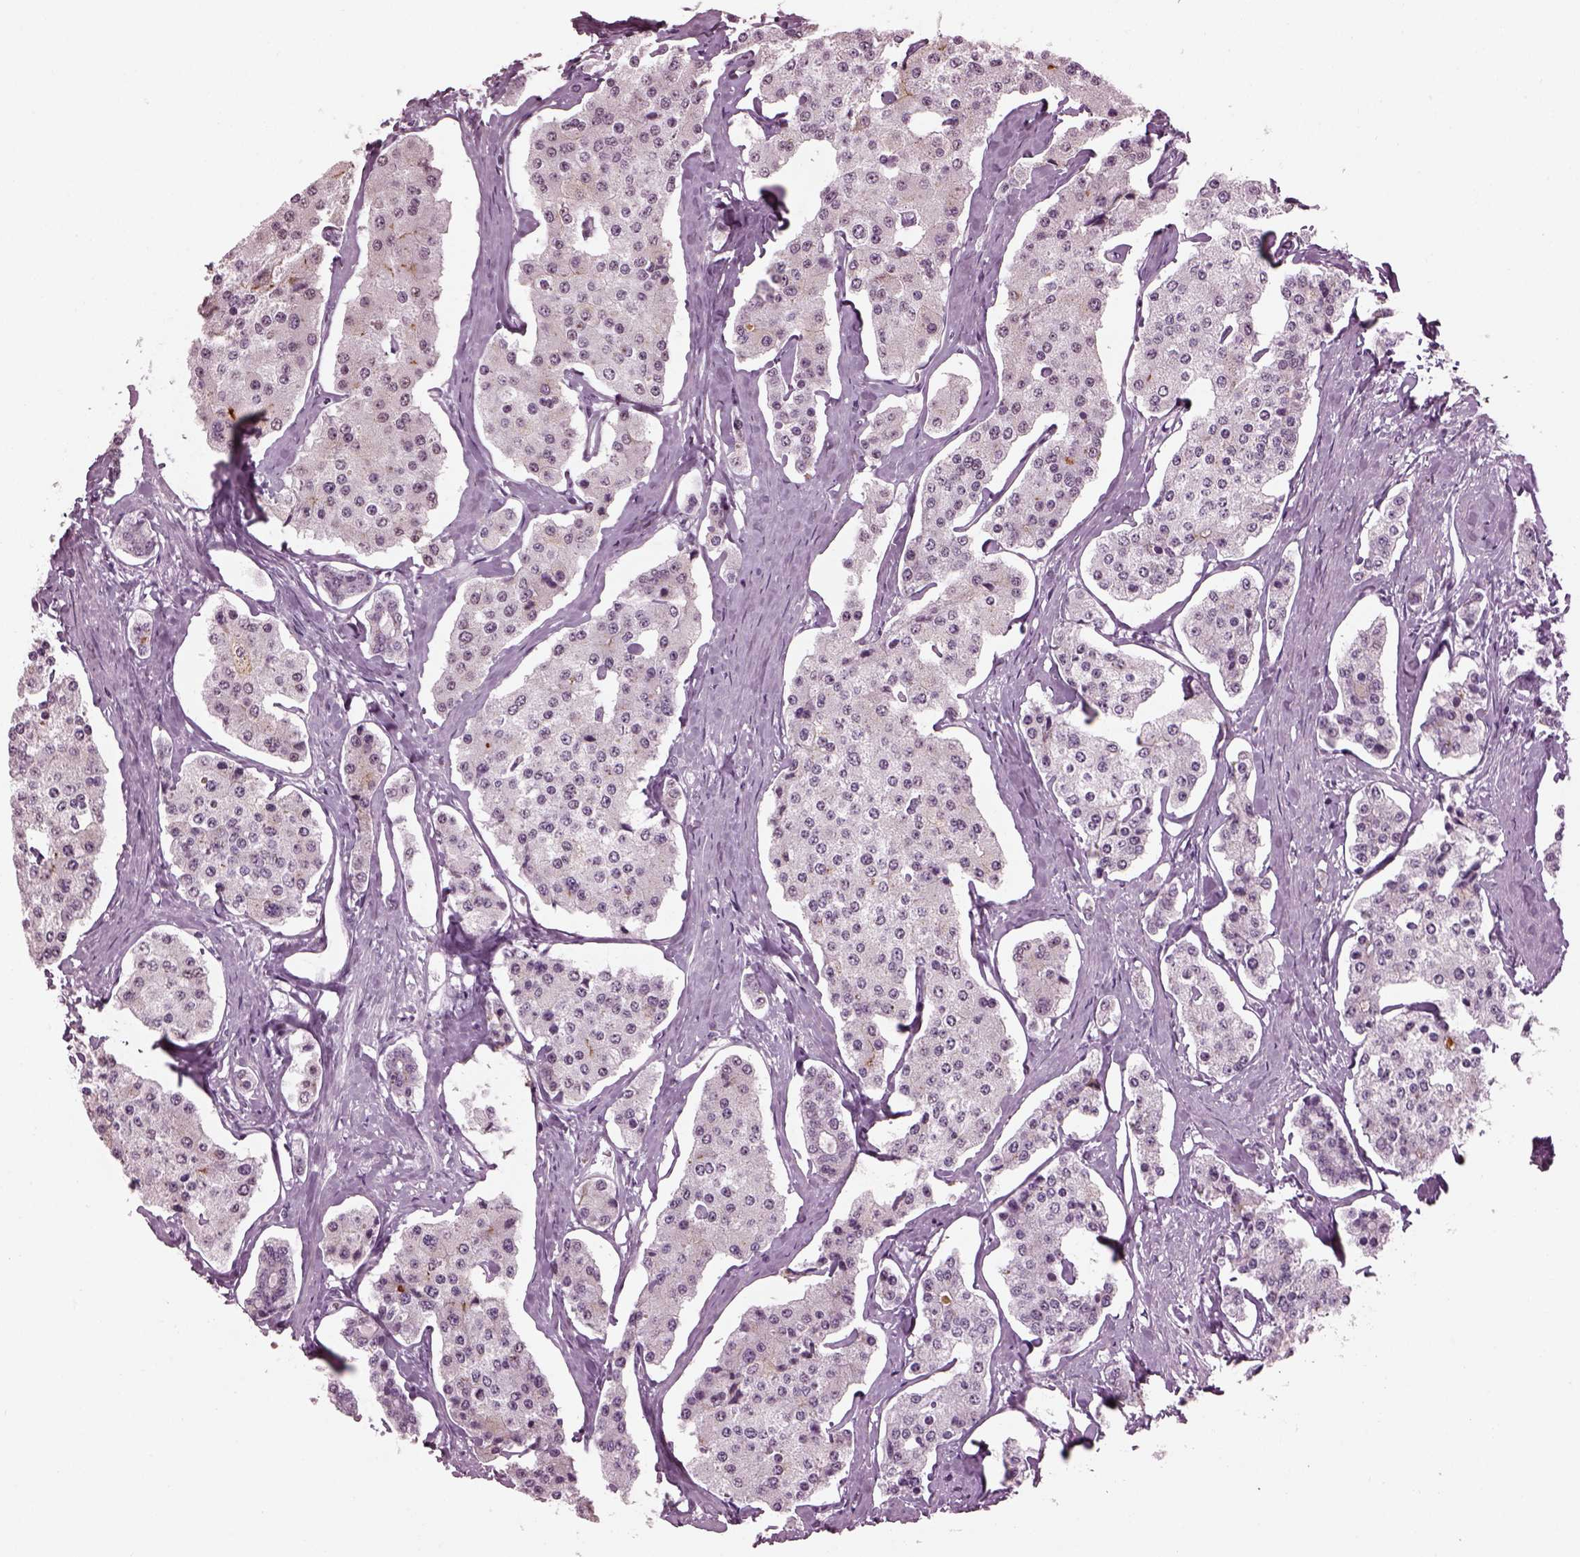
{"staining": {"intensity": "negative", "quantity": "none", "location": "none"}, "tissue": "carcinoid", "cell_type": "Tumor cells", "image_type": "cancer", "snomed": [{"axis": "morphology", "description": "Carcinoid, malignant, NOS"}, {"axis": "topography", "description": "Small intestine"}], "caption": "This is a image of immunohistochemistry staining of carcinoid, which shows no expression in tumor cells. (DAB (3,3'-diaminobenzidine) immunohistochemistry, high magnification).", "gene": "ADGRG2", "patient": {"sex": "female", "age": 65}}